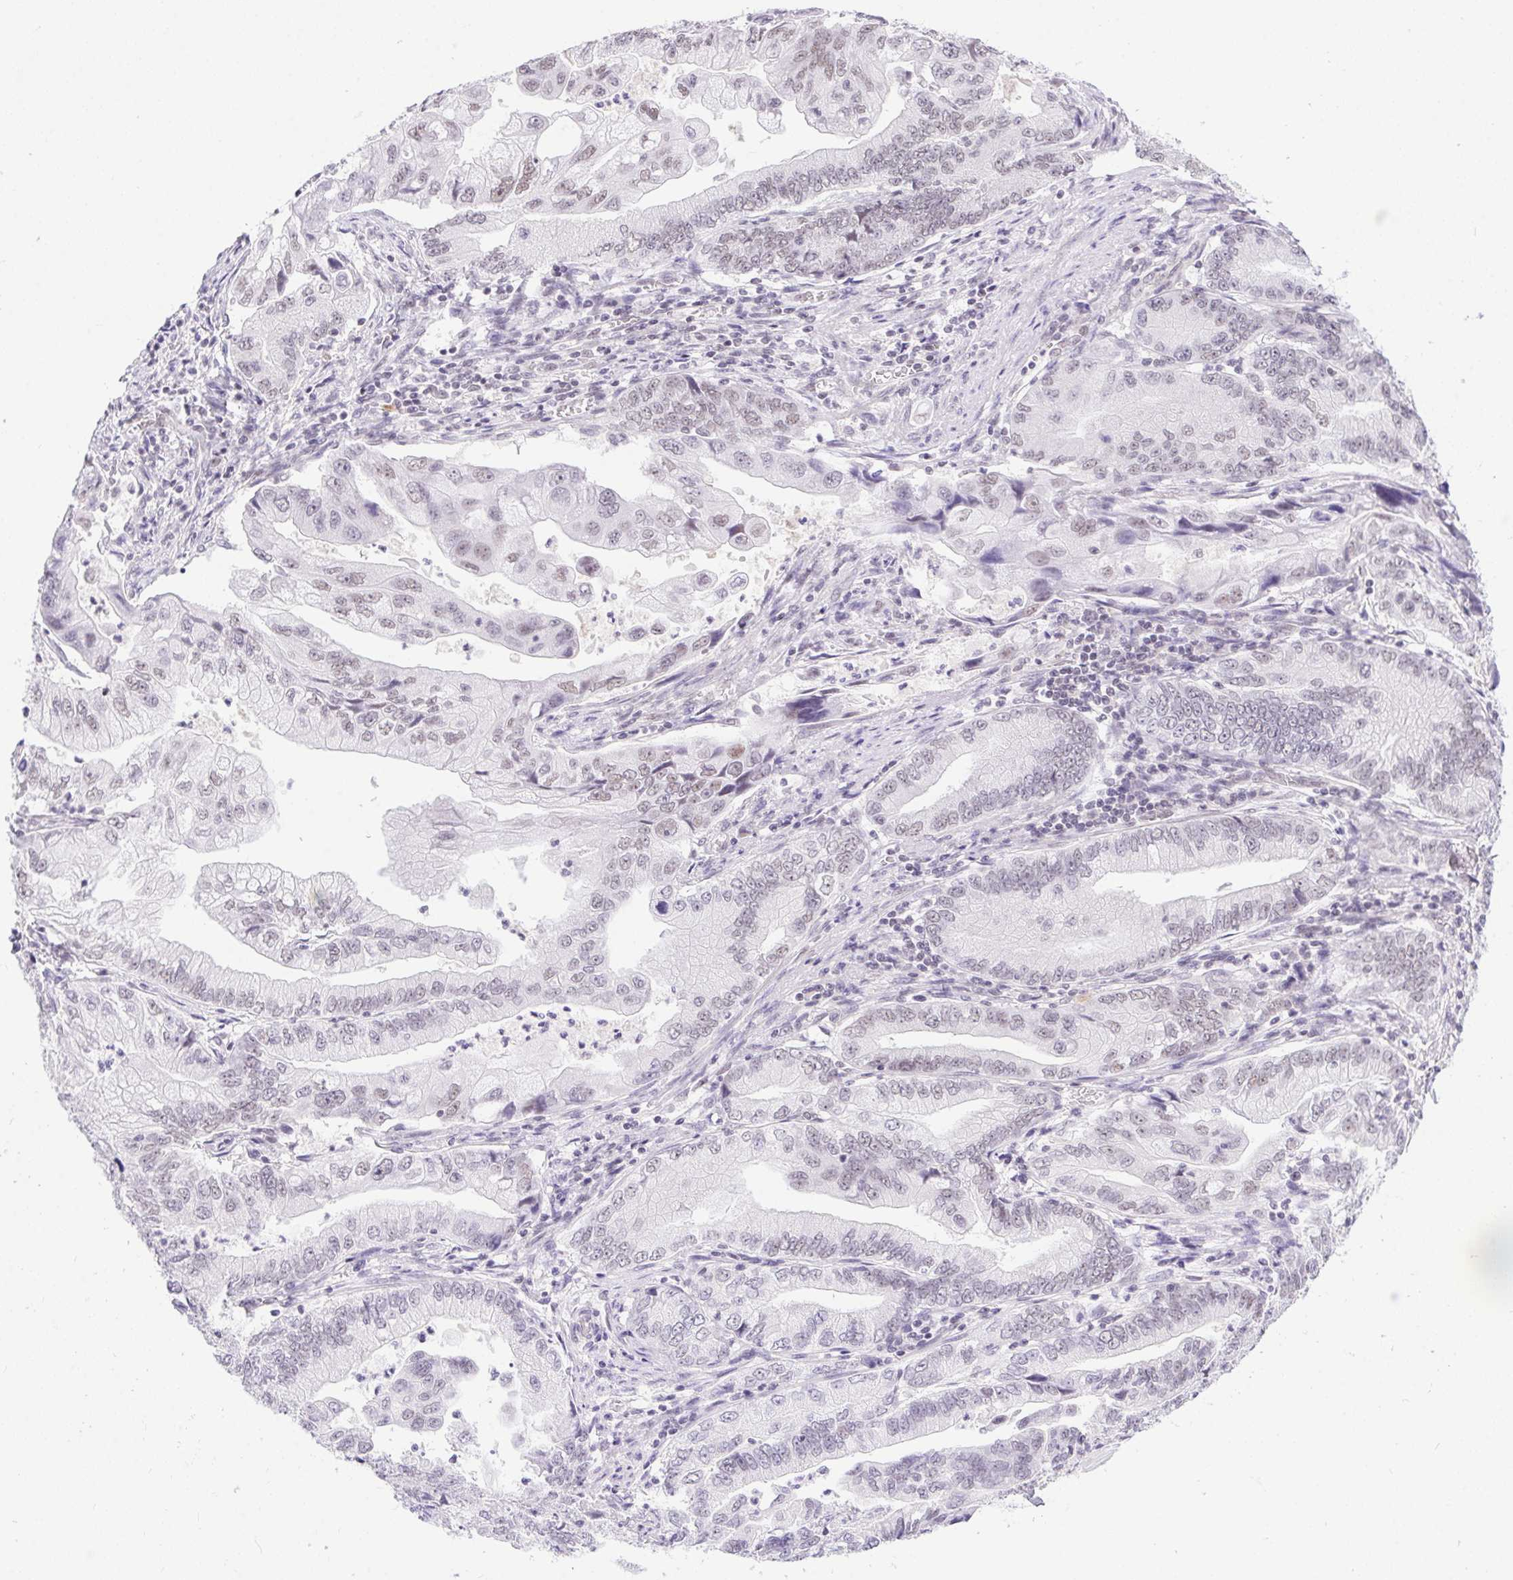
{"staining": {"intensity": "weak", "quantity": "<25%", "location": "nuclear"}, "tissue": "stomach cancer", "cell_type": "Tumor cells", "image_type": "cancer", "snomed": [{"axis": "morphology", "description": "Adenocarcinoma, NOS"}, {"axis": "topography", "description": "Pancreas"}, {"axis": "topography", "description": "Stomach, upper"}], "caption": "This is an immunohistochemistry image of stomach cancer (adenocarcinoma). There is no positivity in tumor cells.", "gene": "DDX17", "patient": {"sex": "male", "age": 77}}